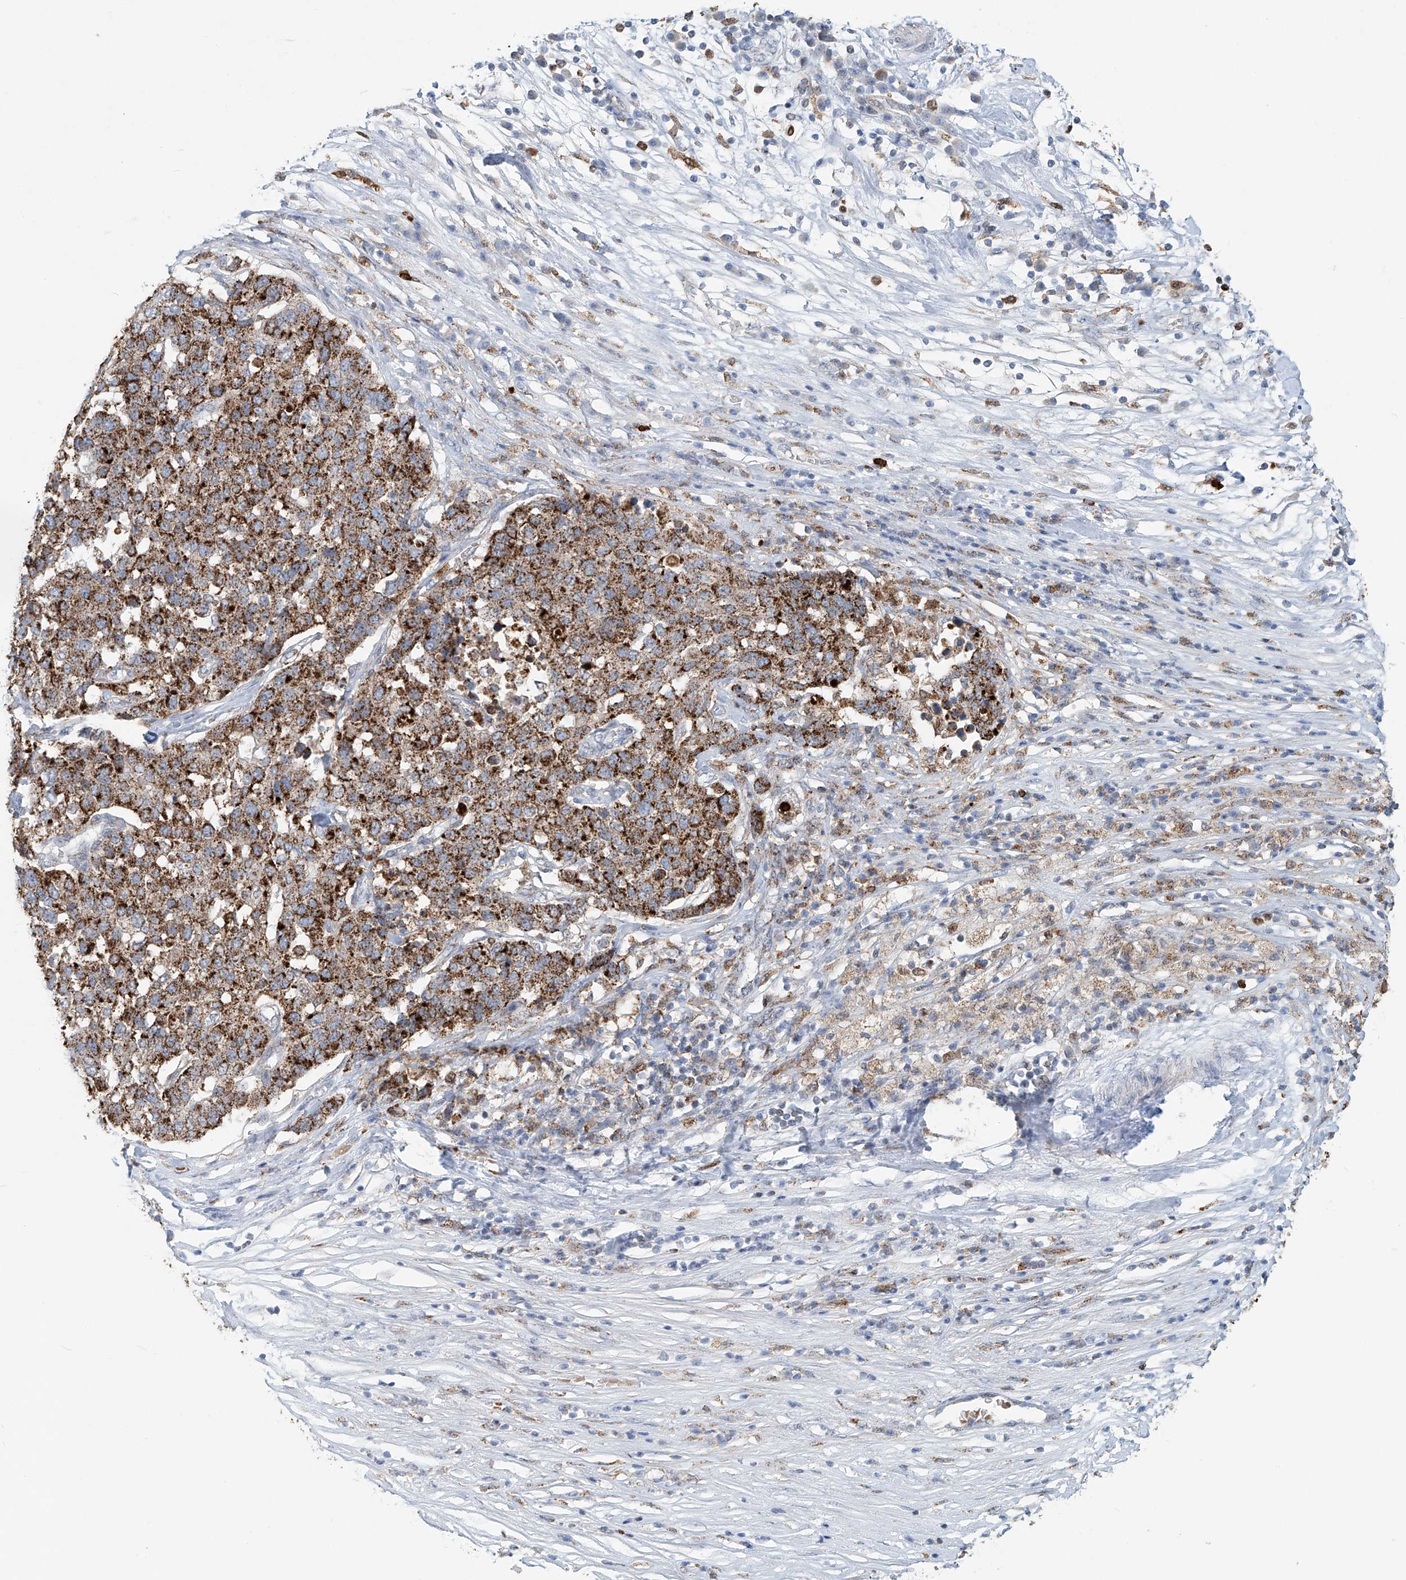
{"staining": {"intensity": "strong", "quantity": ">75%", "location": "cytoplasmic/membranous"}, "tissue": "pancreatic cancer", "cell_type": "Tumor cells", "image_type": "cancer", "snomed": [{"axis": "morphology", "description": "Adenocarcinoma, NOS"}, {"axis": "topography", "description": "Pancreas"}], "caption": "IHC of human pancreatic cancer (adenocarcinoma) demonstrates high levels of strong cytoplasmic/membranous positivity in approximately >75% of tumor cells. (DAB (3,3'-diaminobenzidine) = brown stain, brightfield microscopy at high magnification).", "gene": "PTPRA", "patient": {"sex": "female", "age": 61}}